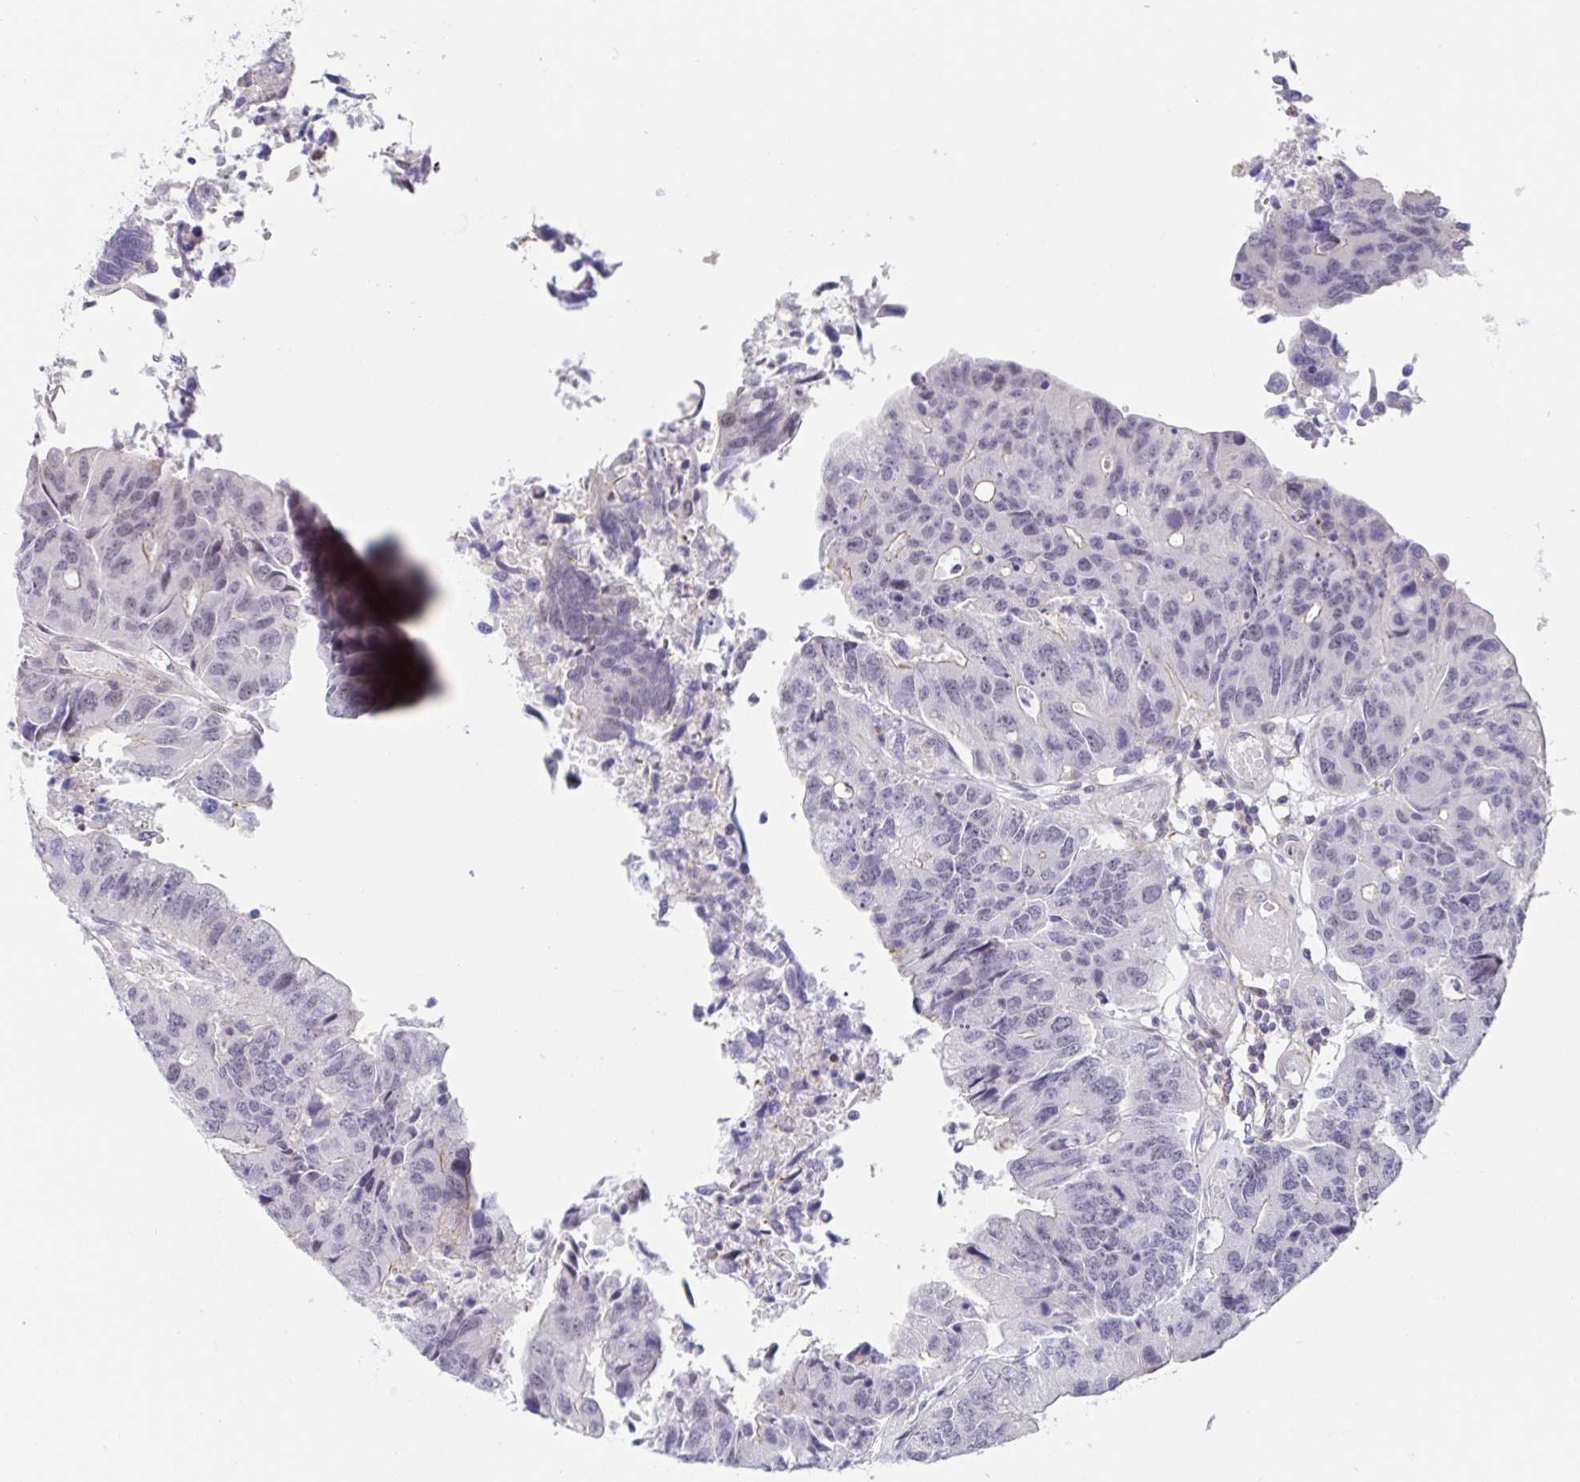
{"staining": {"intensity": "negative", "quantity": "none", "location": "none"}, "tissue": "colorectal cancer", "cell_type": "Tumor cells", "image_type": "cancer", "snomed": [{"axis": "morphology", "description": "Adenocarcinoma, NOS"}, {"axis": "topography", "description": "Colon"}], "caption": "IHC micrograph of colorectal adenocarcinoma stained for a protein (brown), which displays no positivity in tumor cells. (DAB (3,3'-diaminobenzidine) immunohistochemistry (IHC) with hematoxylin counter stain).", "gene": "WDR72", "patient": {"sex": "female", "age": 67}}